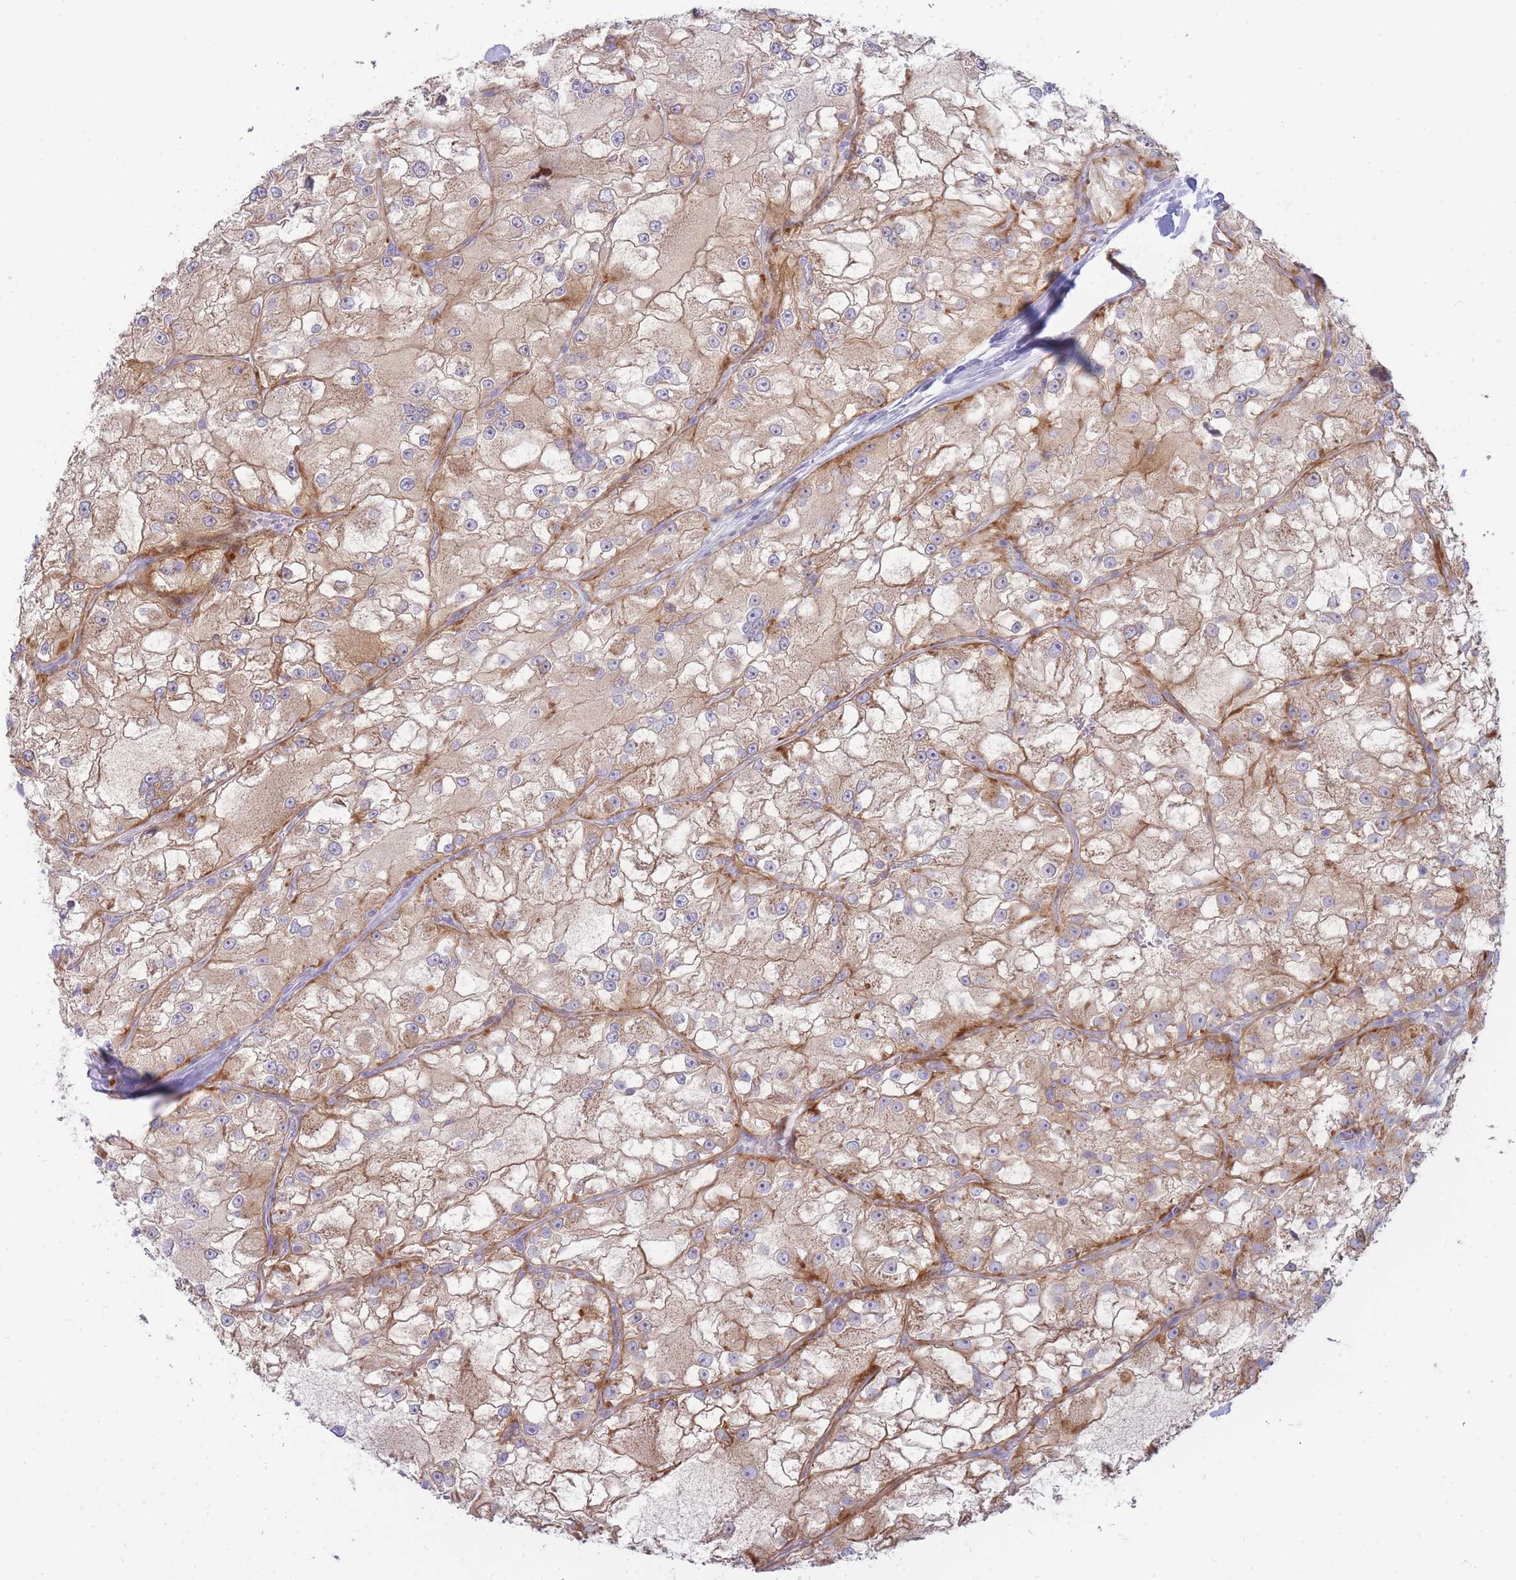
{"staining": {"intensity": "moderate", "quantity": ">75%", "location": "cytoplasmic/membranous"}, "tissue": "renal cancer", "cell_type": "Tumor cells", "image_type": "cancer", "snomed": [{"axis": "morphology", "description": "Adenocarcinoma, NOS"}, {"axis": "topography", "description": "Kidney"}], "caption": "Protein staining shows moderate cytoplasmic/membranous positivity in approximately >75% of tumor cells in renal cancer (adenocarcinoma).", "gene": "ATP5MC2", "patient": {"sex": "female", "age": 72}}